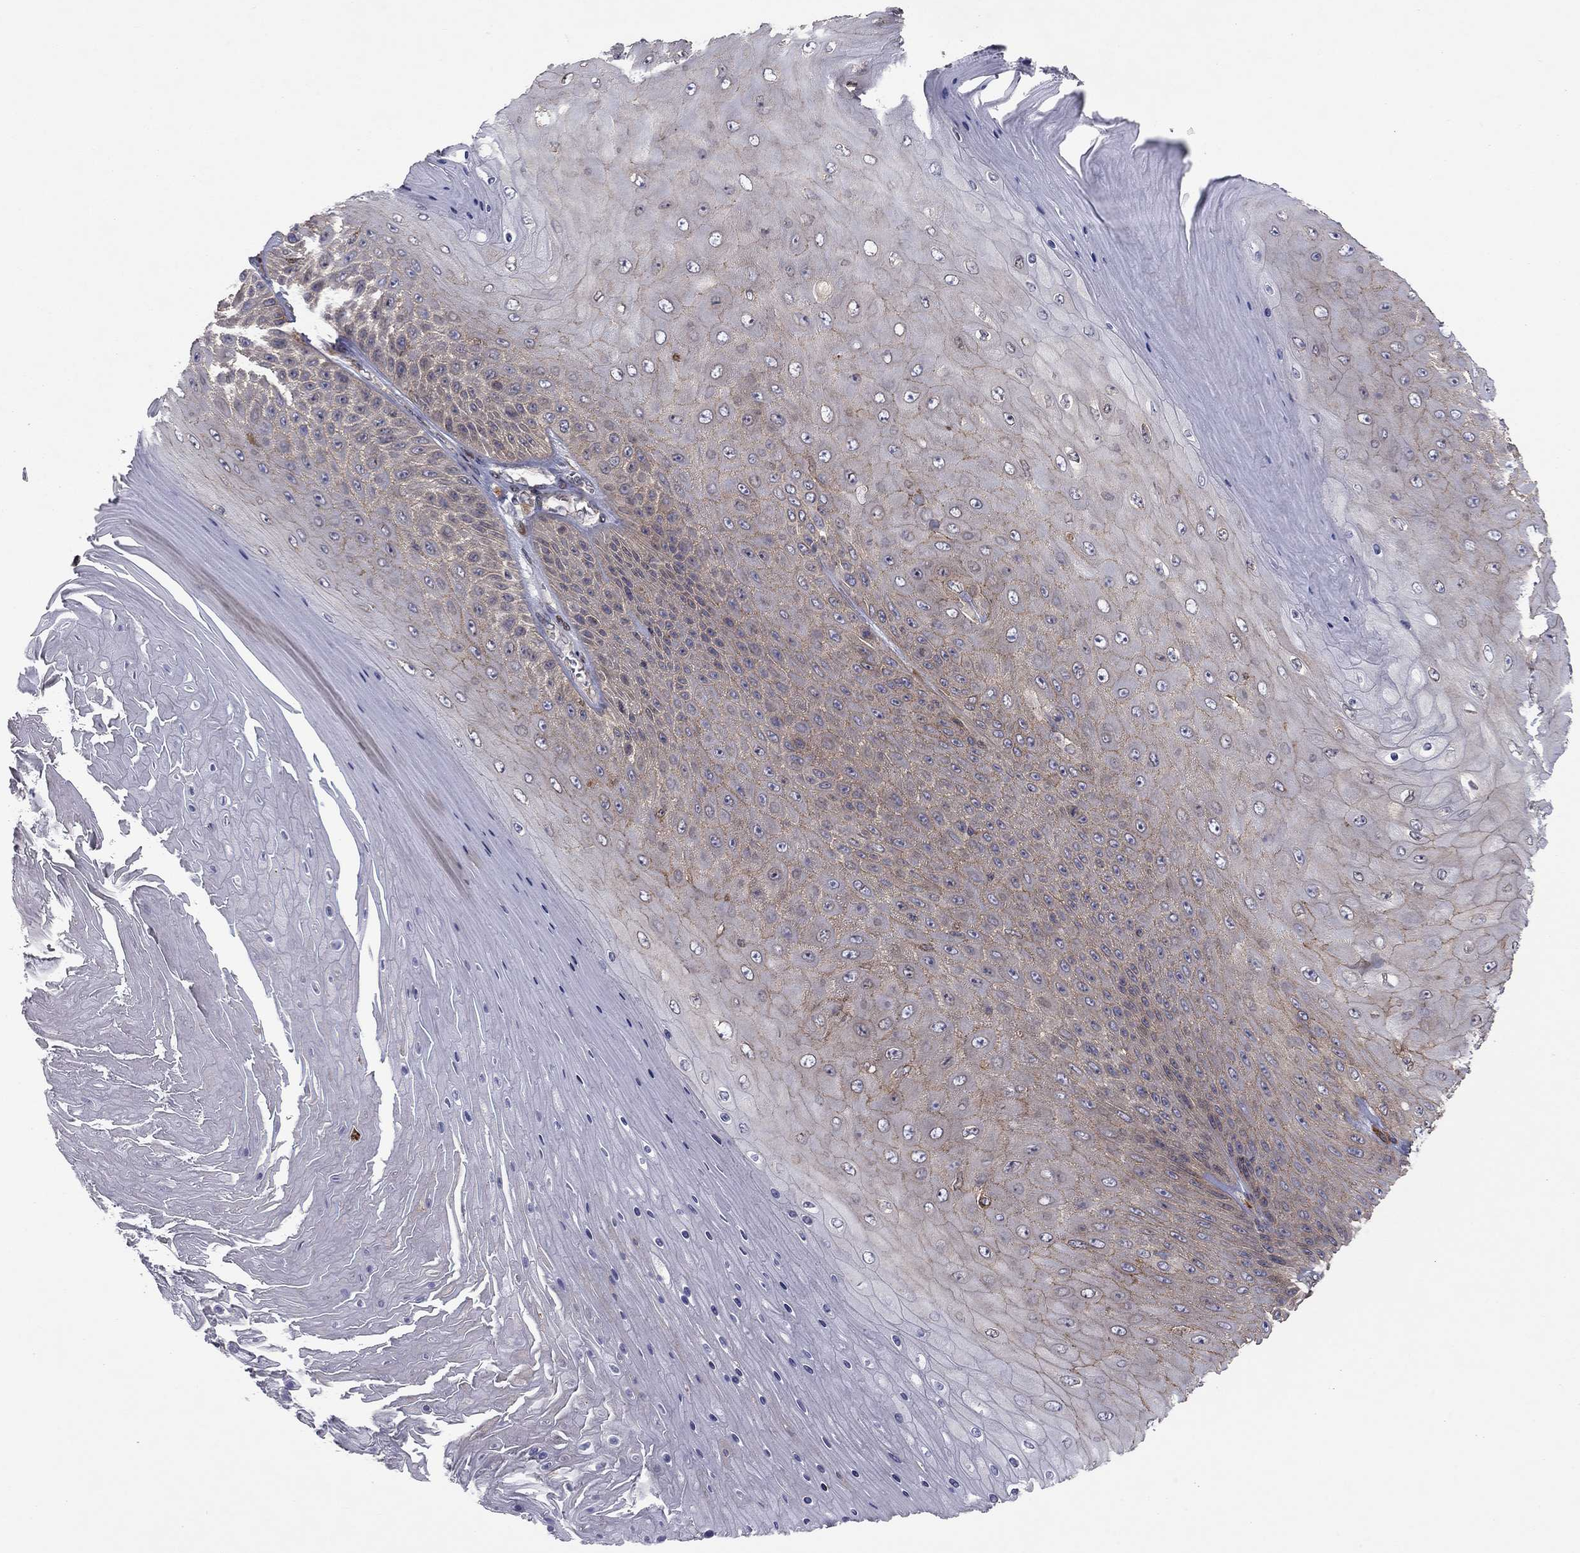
{"staining": {"intensity": "moderate", "quantity": "<25%", "location": "cytoplasmic/membranous"}, "tissue": "skin cancer", "cell_type": "Tumor cells", "image_type": "cancer", "snomed": [{"axis": "morphology", "description": "Squamous cell carcinoma, NOS"}, {"axis": "topography", "description": "Skin"}], "caption": "Approximately <25% of tumor cells in human skin squamous cell carcinoma show moderate cytoplasmic/membranous protein positivity as visualized by brown immunohistochemical staining.", "gene": "YIF1A", "patient": {"sex": "male", "age": 62}}